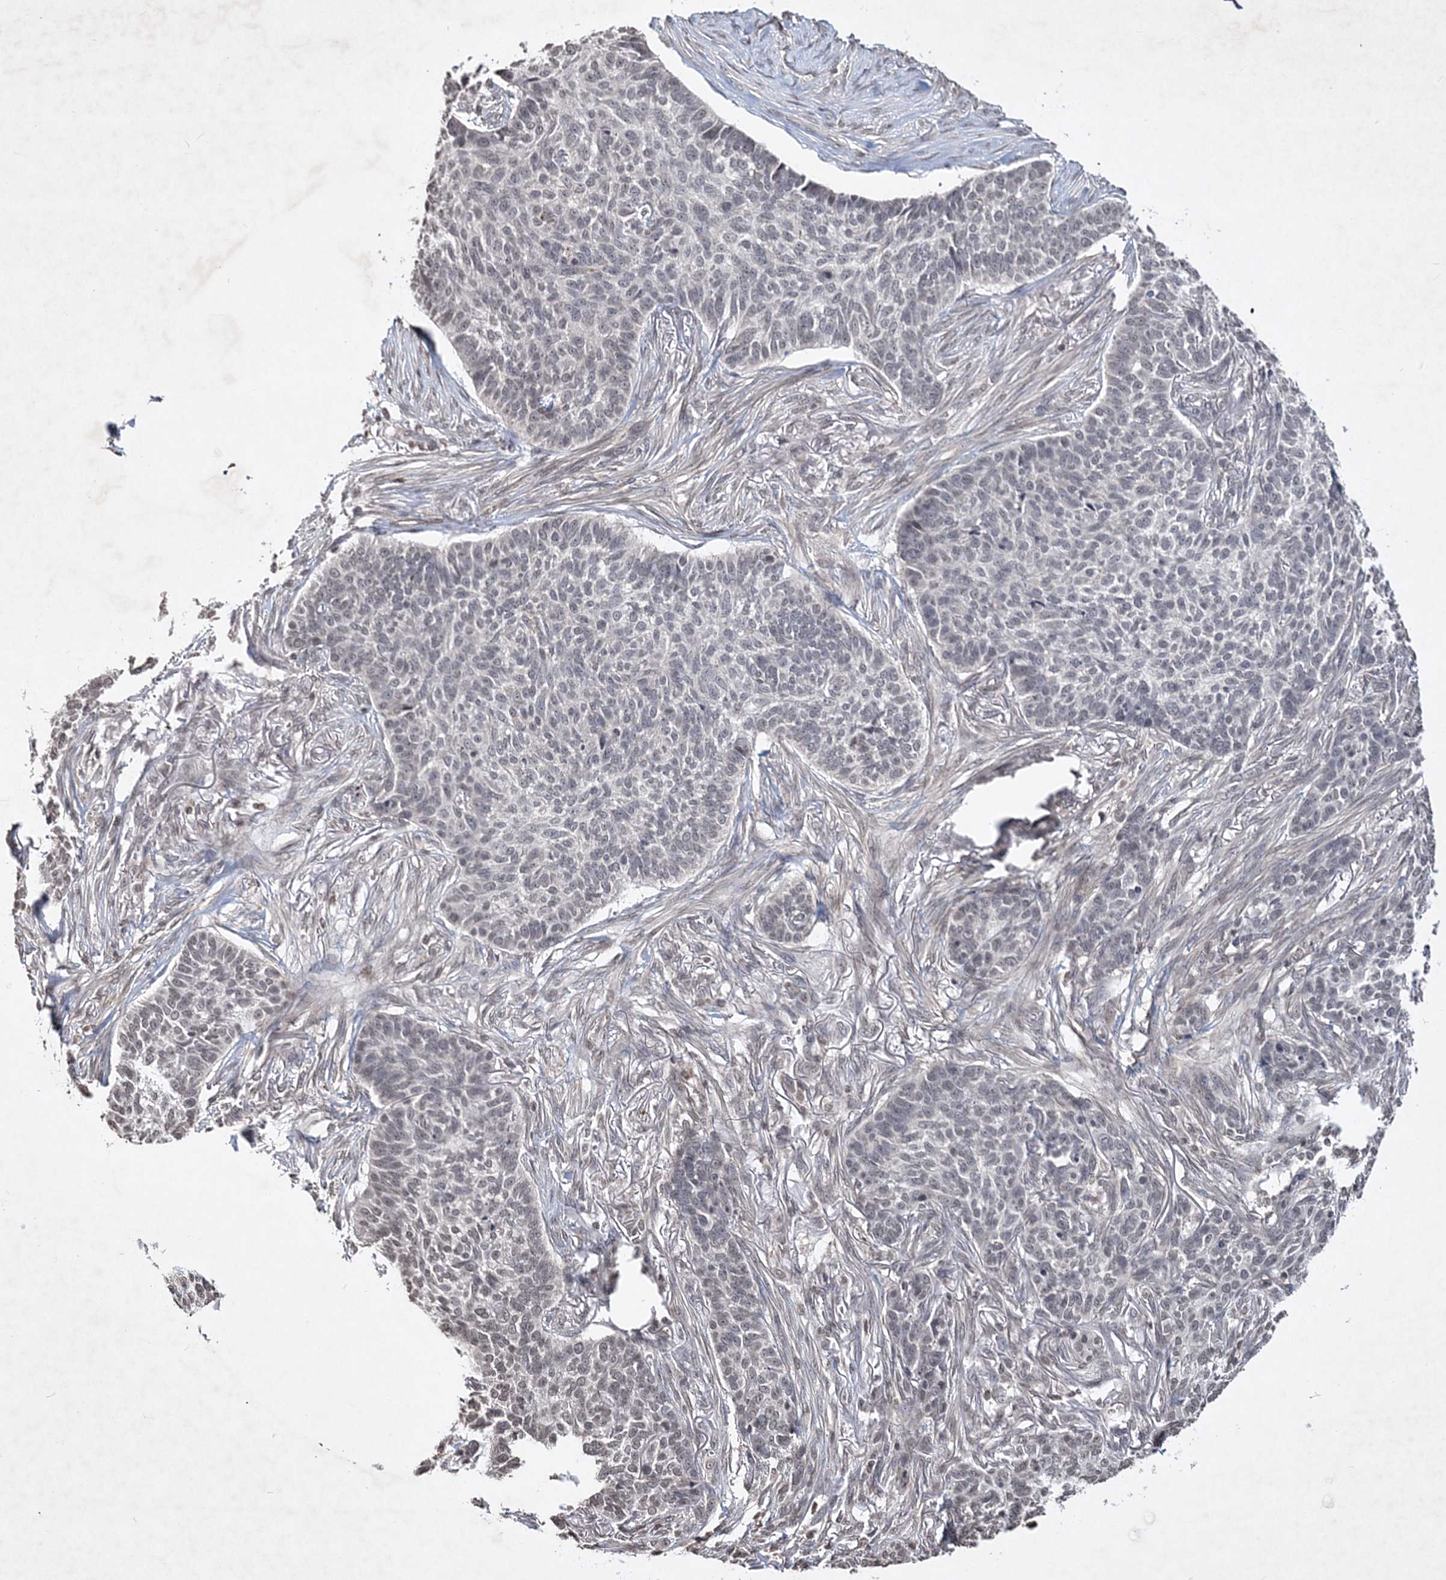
{"staining": {"intensity": "weak", "quantity": "25%-75%", "location": "nuclear"}, "tissue": "skin cancer", "cell_type": "Tumor cells", "image_type": "cancer", "snomed": [{"axis": "morphology", "description": "Basal cell carcinoma"}, {"axis": "topography", "description": "Skin"}], "caption": "A micrograph of skin cancer (basal cell carcinoma) stained for a protein displays weak nuclear brown staining in tumor cells. Ihc stains the protein of interest in brown and the nuclei are stained blue.", "gene": "SOWAHB", "patient": {"sex": "male", "age": 85}}